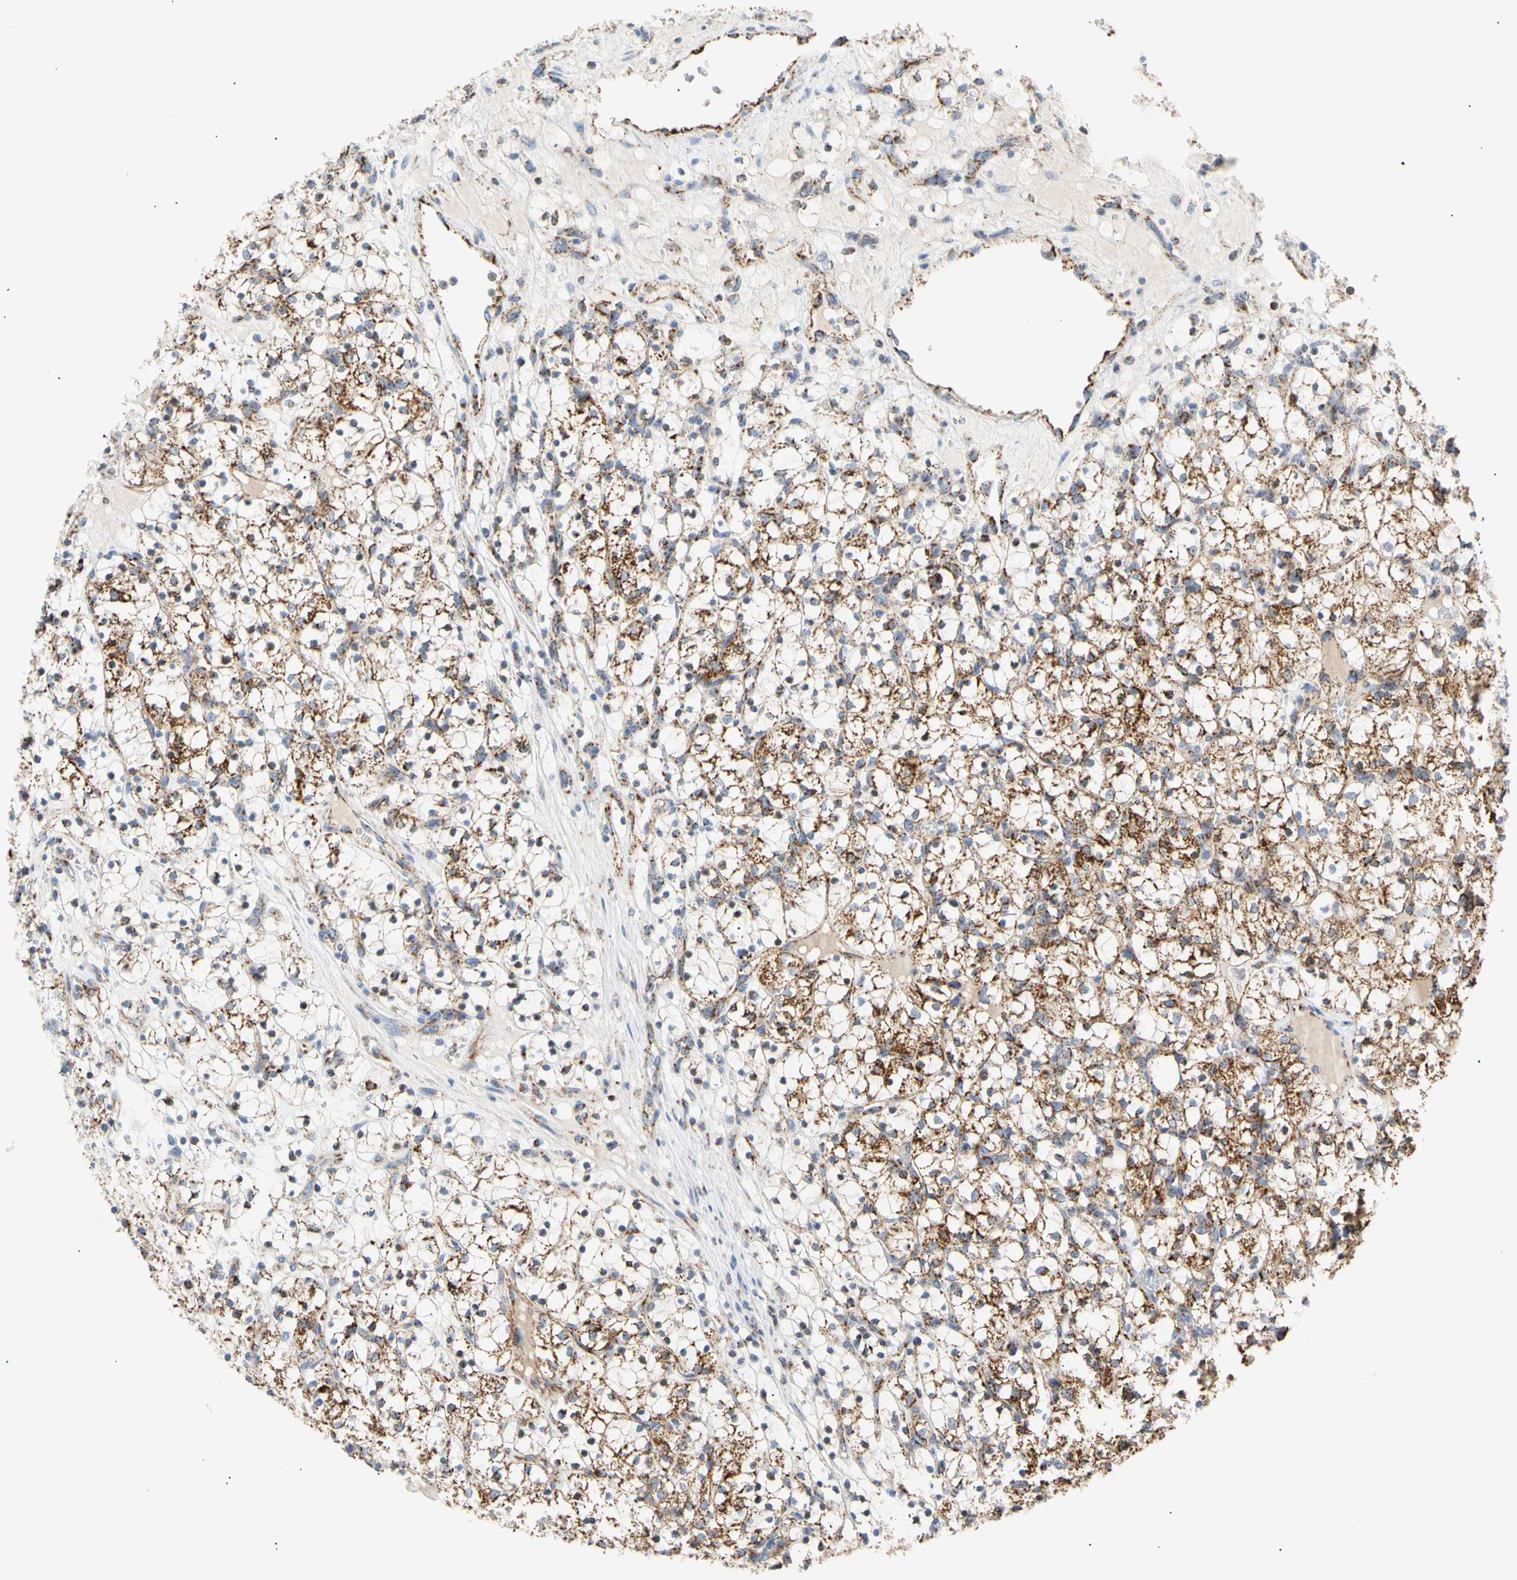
{"staining": {"intensity": "strong", "quantity": ">75%", "location": "cytoplasmic/membranous"}, "tissue": "renal cancer", "cell_type": "Tumor cells", "image_type": "cancer", "snomed": [{"axis": "morphology", "description": "Adenocarcinoma, NOS"}, {"axis": "topography", "description": "Kidney"}], "caption": "IHC photomicrograph of neoplastic tissue: renal cancer stained using IHC displays high levels of strong protein expression localized specifically in the cytoplasmic/membranous of tumor cells, appearing as a cytoplasmic/membranous brown color.", "gene": "ACAT1", "patient": {"sex": "female", "age": 69}}